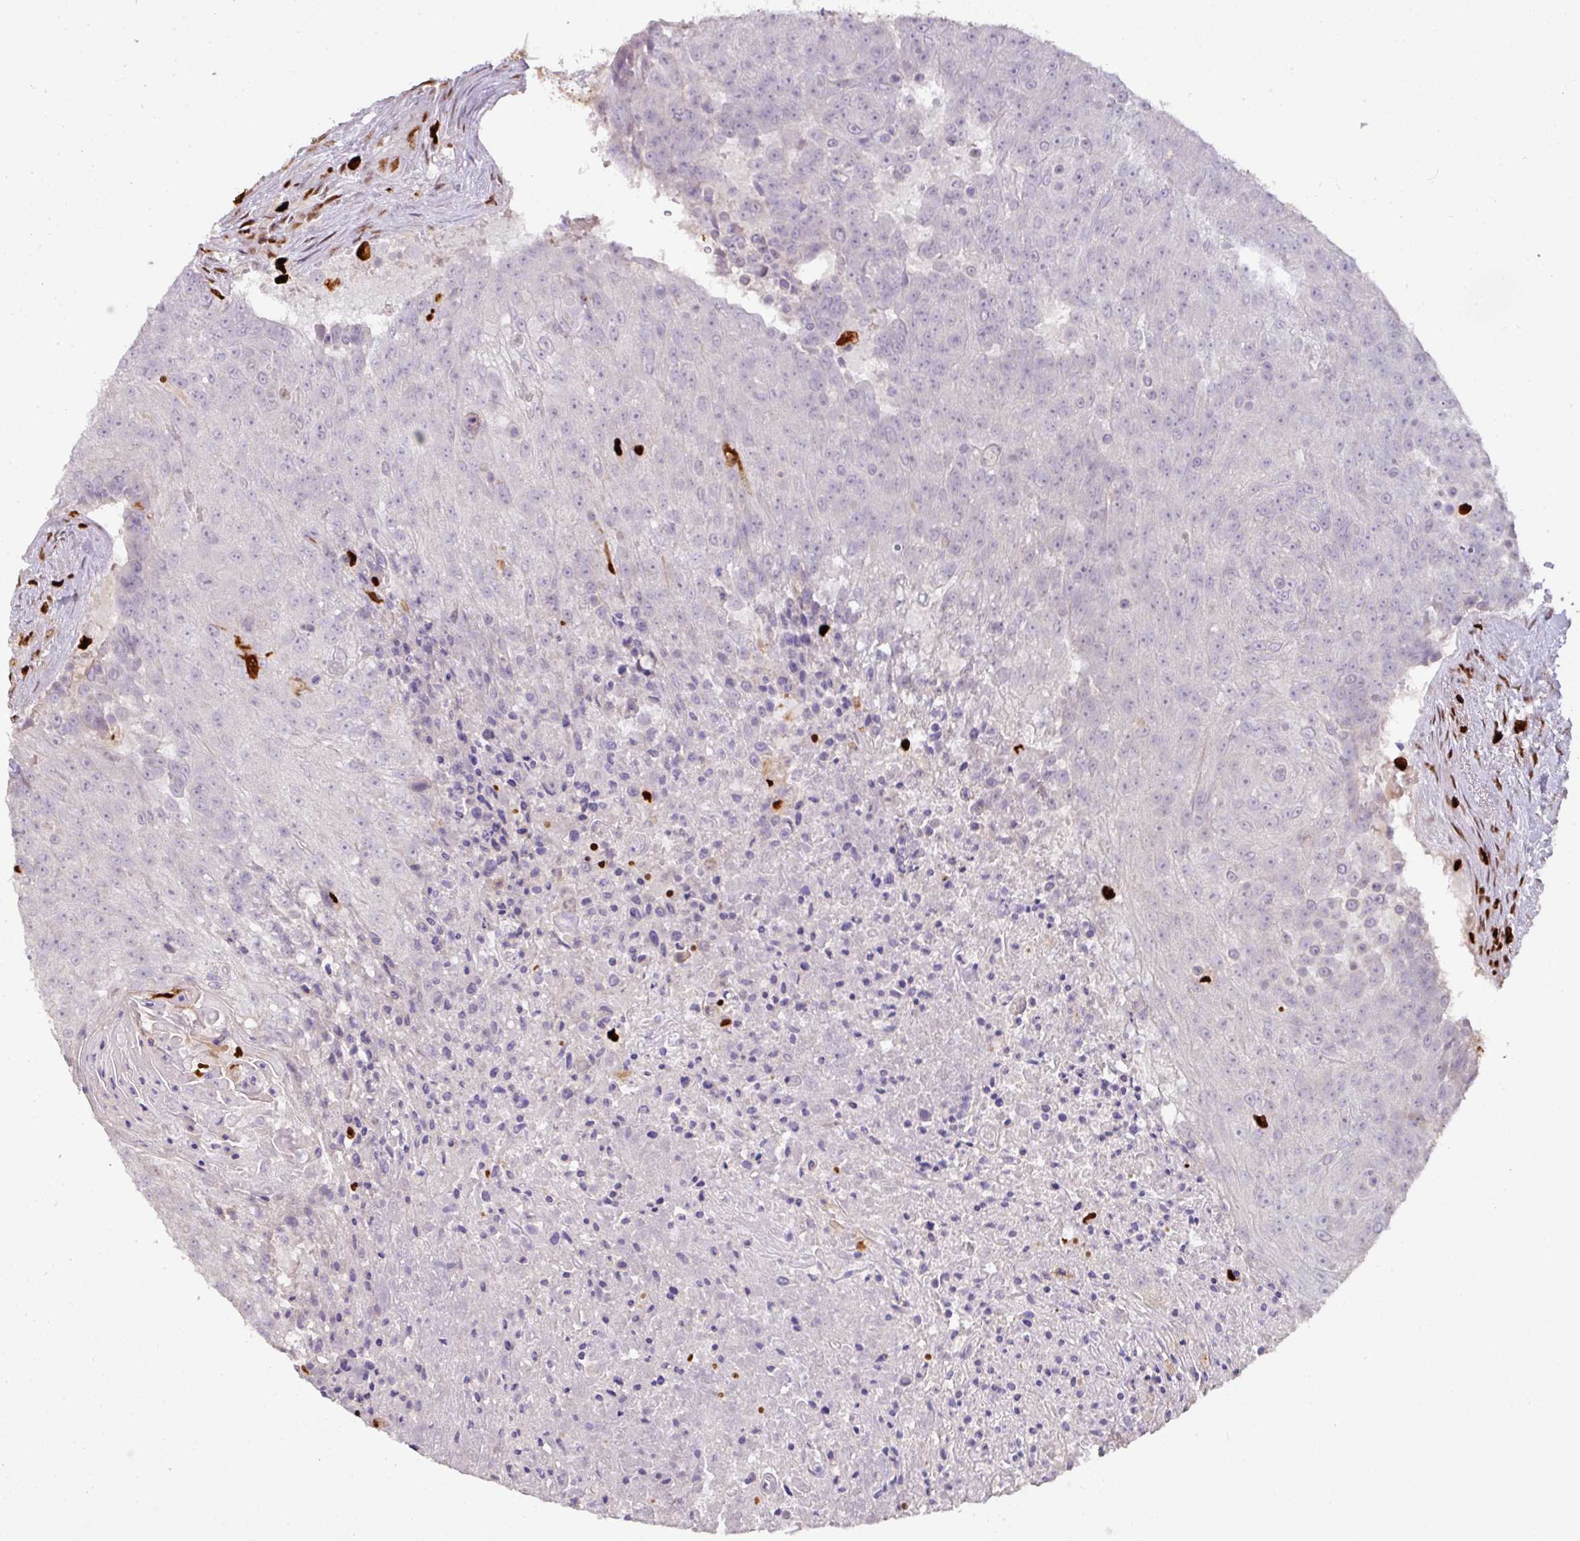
{"staining": {"intensity": "negative", "quantity": "none", "location": "none"}, "tissue": "urothelial cancer", "cell_type": "Tumor cells", "image_type": "cancer", "snomed": [{"axis": "morphology", "description": "Urothelial carcinoma, High grade"}, {"axis": "topography", "description": "Urinary bladder"}], "caption": "Urothelial carcinoma (high-grade) stained for a protein using immunohistochemistry (IHC) shows no staining tumor cells.", "gene": "SAMHD1", "patient": {"sex": "female", "age": 63}}